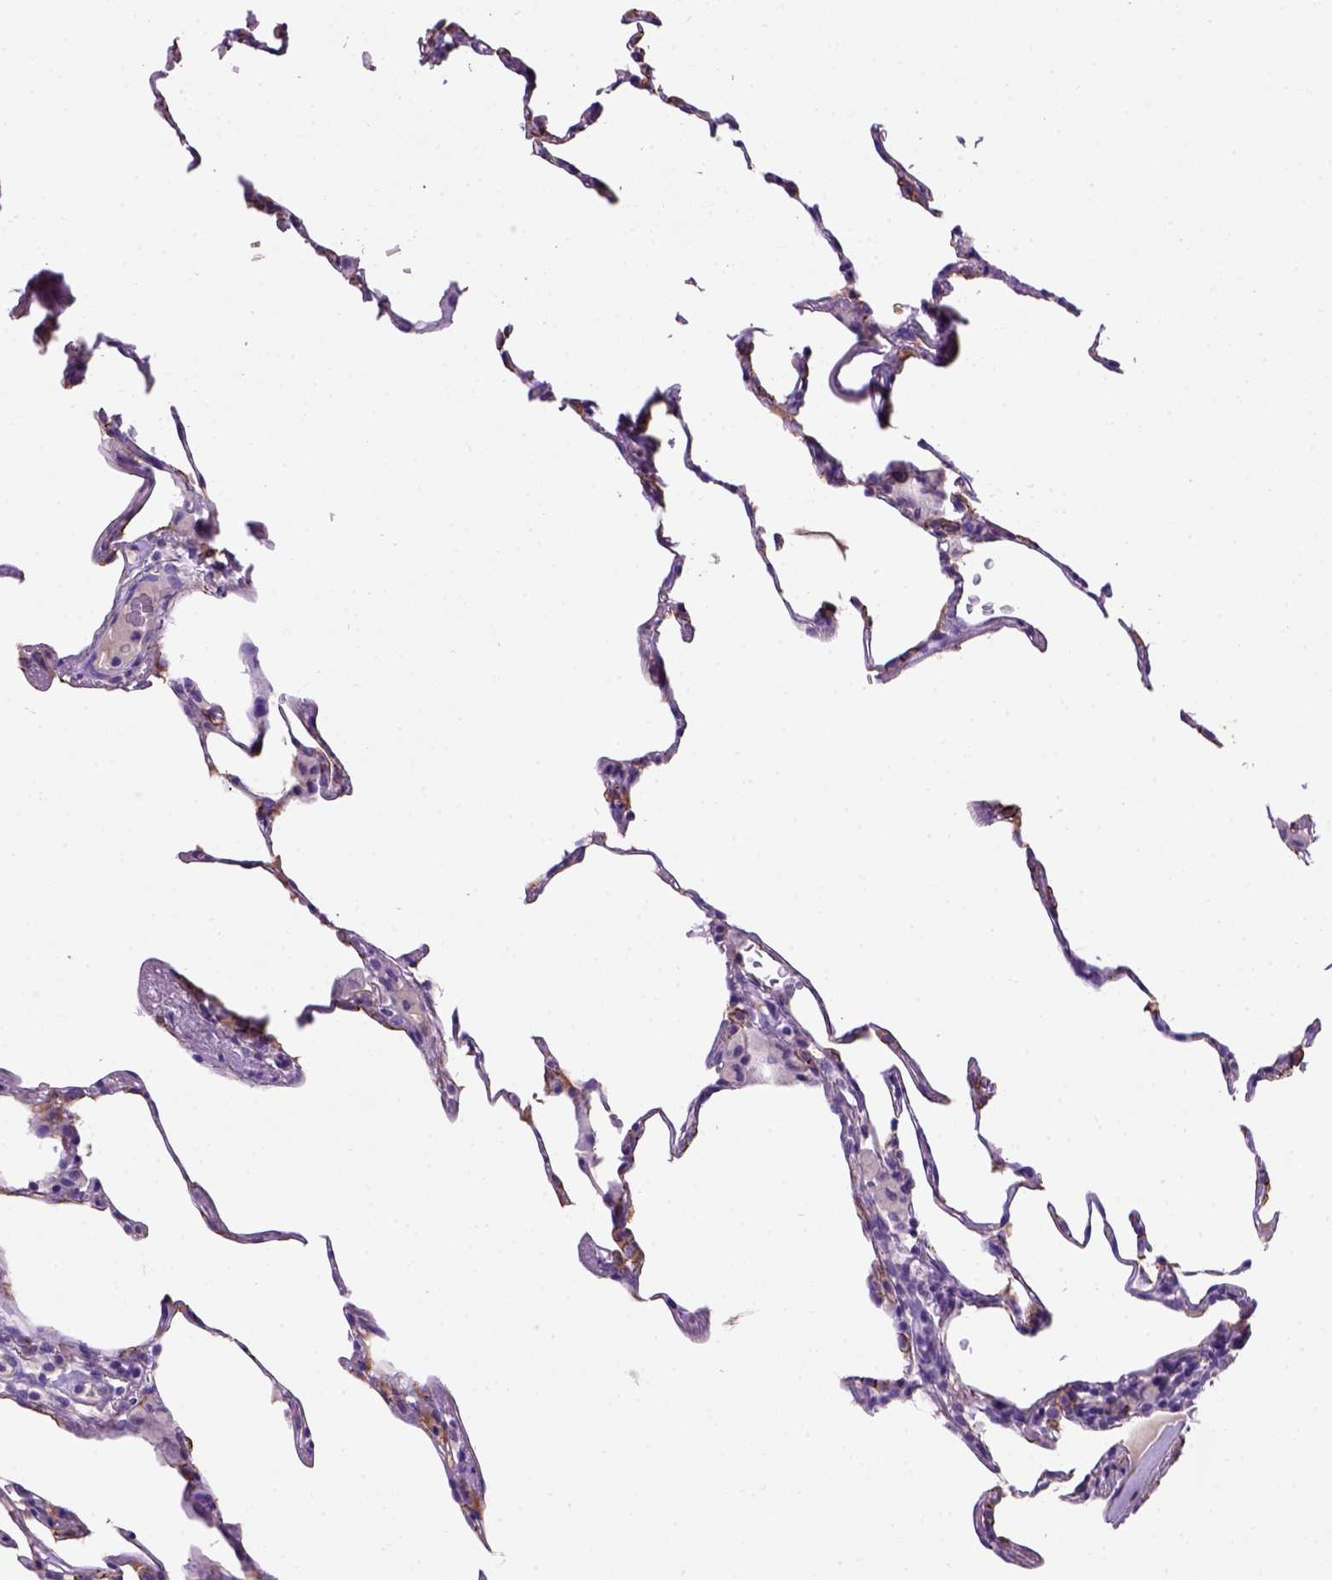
{"staining": {"intensity": "weak", "quantity": "25%-75%", "location": "cytoplasmic/membranous"}, "tissue": "lung", "cell_type": "Alveolar cells", "image_type": "normal", "snomed": [{"axis": "morphology", "description": "Normal tissue, NOS"}, {"axis": "topography", "description": "Lung"}], "caption": "Approximately 25%-75% of alveolar cells in benign human lung show weak cytoplasmic/membranous protein staining as visualized by brown immunohistochemical staining.", "gene": "CDH1", "patient": {"sex": "female", "age": 57}}